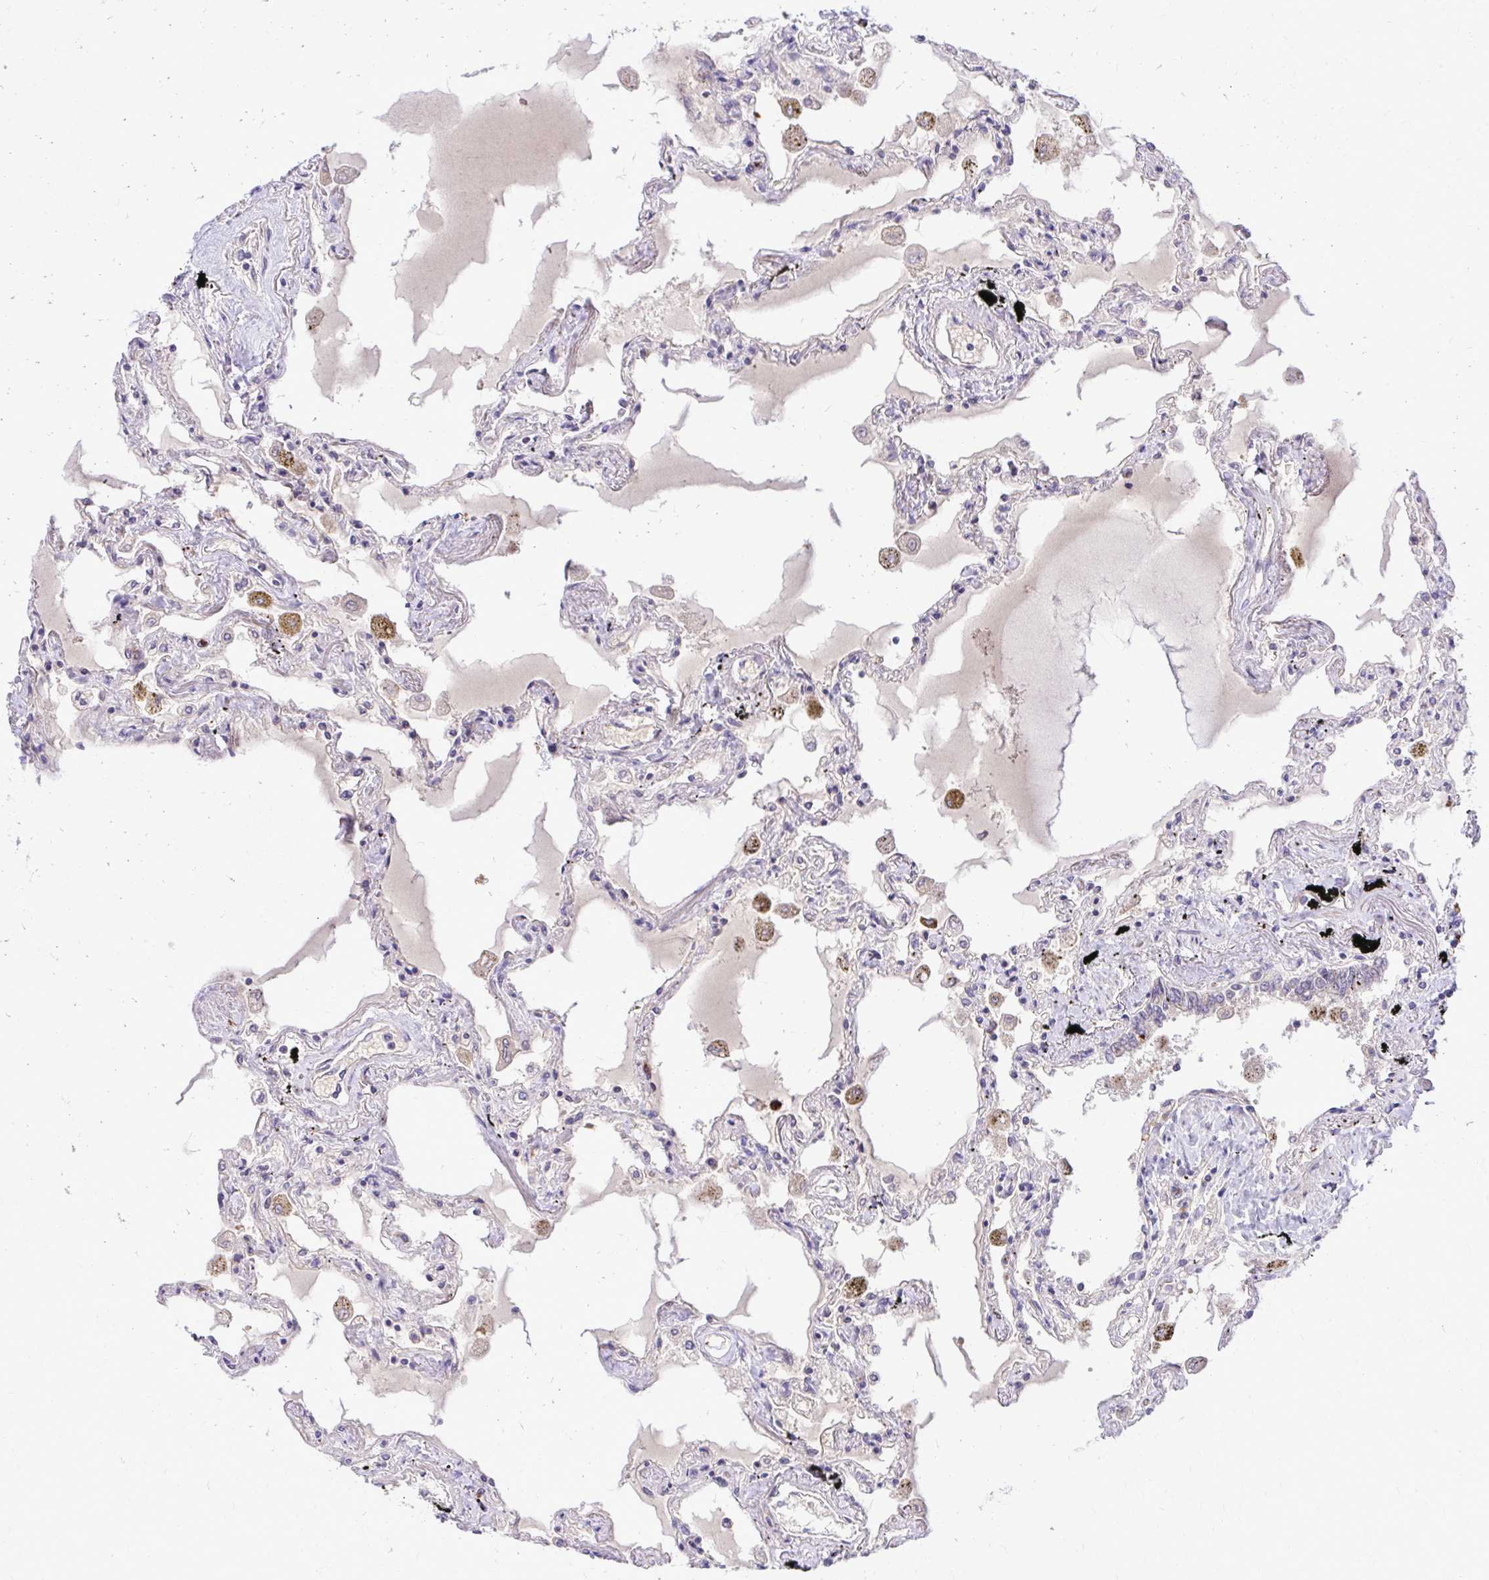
{"staining": {"intensity": "strong", "quantity": "<25%", "location": "cytoplasmic/membranous"}, "tissue": "lung", "cell_type": "Alveolar cells", "image_type": "normal", "snomed": [{"axis": "morphology", "description": "Normal tissue, NOS"}, {"axis": "morphology", "description": "Adenocarcinoma, NOS"}, {"axis": "topography", "description": "Cartilage tissue"}, {"axis": "topography", "description": "Lung"}], "caption": "A micrograph showing strong cytoplasmic/membranous staining in about <25% of alveolar cells in unremarkable lung, as visualized by brown immunohistochemical staining.", "gene": "TP53I11", "patient": {"sex": "female", "age": 67}}